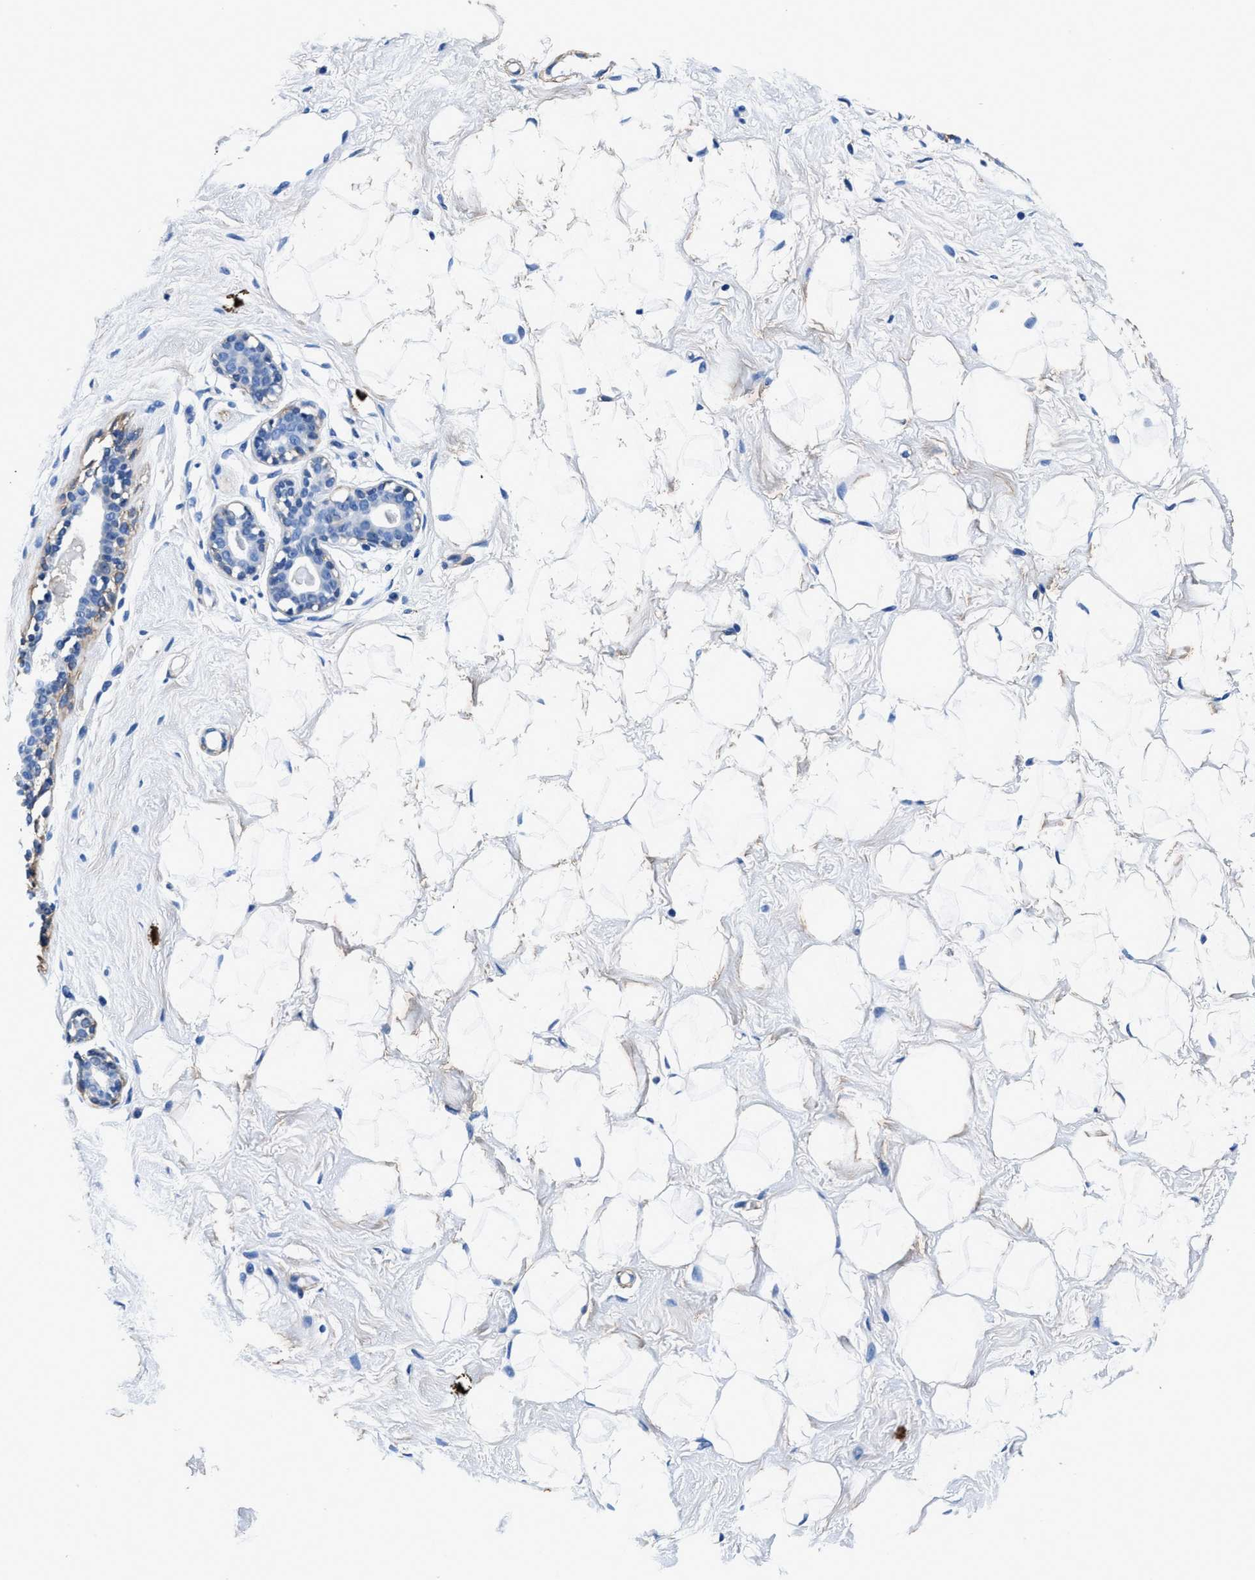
{"staining": {"intensity": "negative", "quantity": "none", "location": "none"}, "tissue": "breast", "cell_type": "Adipocytes", "image_type": "normal", "snomed": [{"axis": "morphology", "description": "Normal tissue, NOS"}, {"axis": "topography", "description": "Breast"}], "caption": "High power microscopy photomicrograph of an immunohistochemistry (IHC) micrograph of benign breast, revealing no significant expression in adipocytes.", "gene": "TEX261", "patient": {"sex": "female", "age": 23}}